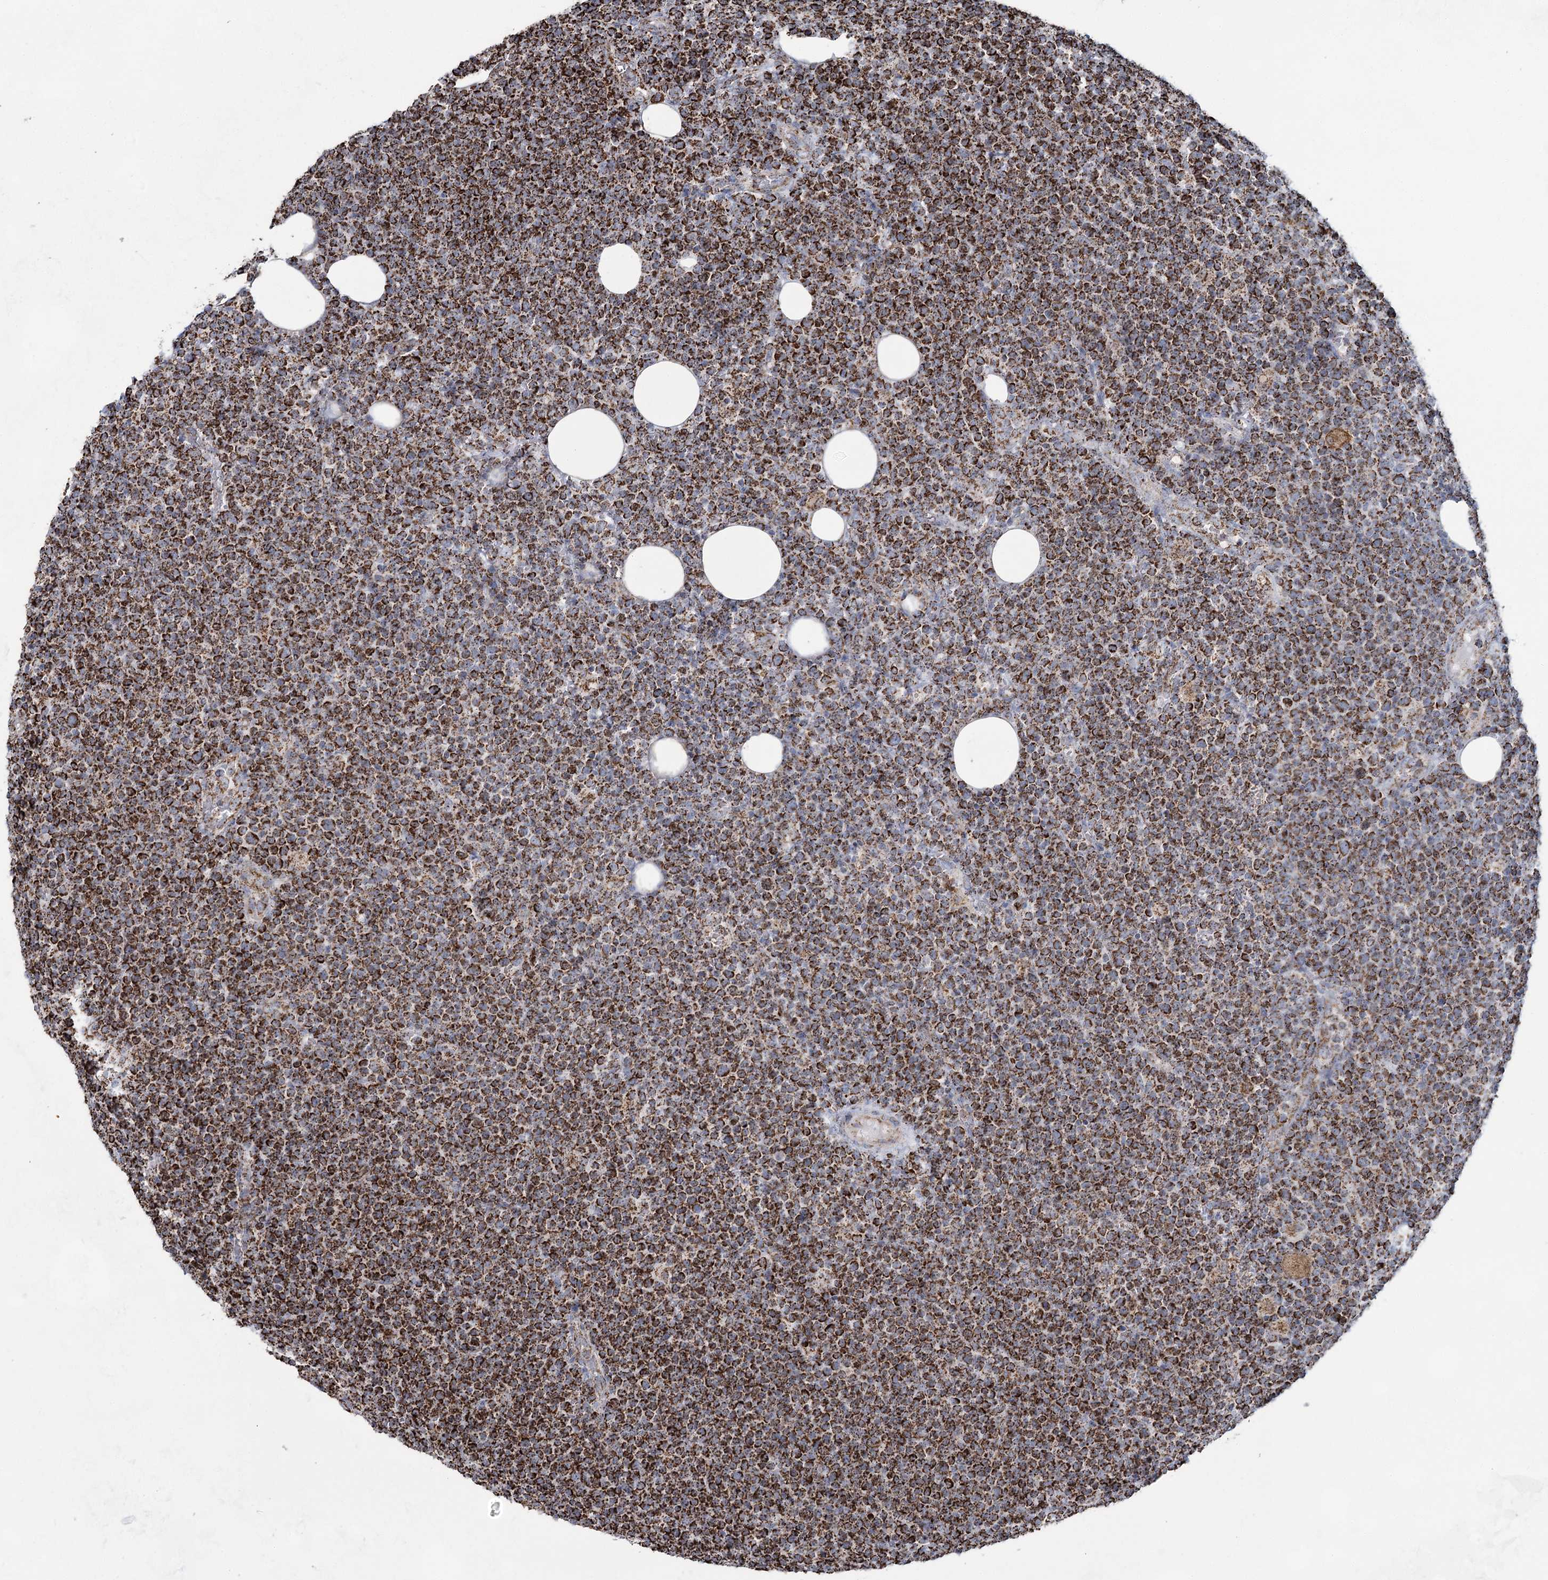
{"staining": {"intensity": "strong", "quantity": ">75%", "location": "cytoplasmic/membranous"}, "tissue": "lymphoma", "cell_type": "Tumor cells", "image_type": "cancer", "snomed": [{"axis": "morphology", "description": "Malignant lymphoma, non-Hodgkin's type, High grade"}, {"axis": "topography", "description": "Lymph node"}], "caption": "A high-resolution micrograph shows immunohistochemistry staining of malignant lymphoma, non-Hodgkin's type (high-grade), which exhibits strong cytoplasmic/membranous staining in about >75% of tumor cells. (DAB IHC, brown staining for protein, blue staining for nuclei).", "gene": "CWF19L1", "patient": {"sex": "male", "age": 61}}